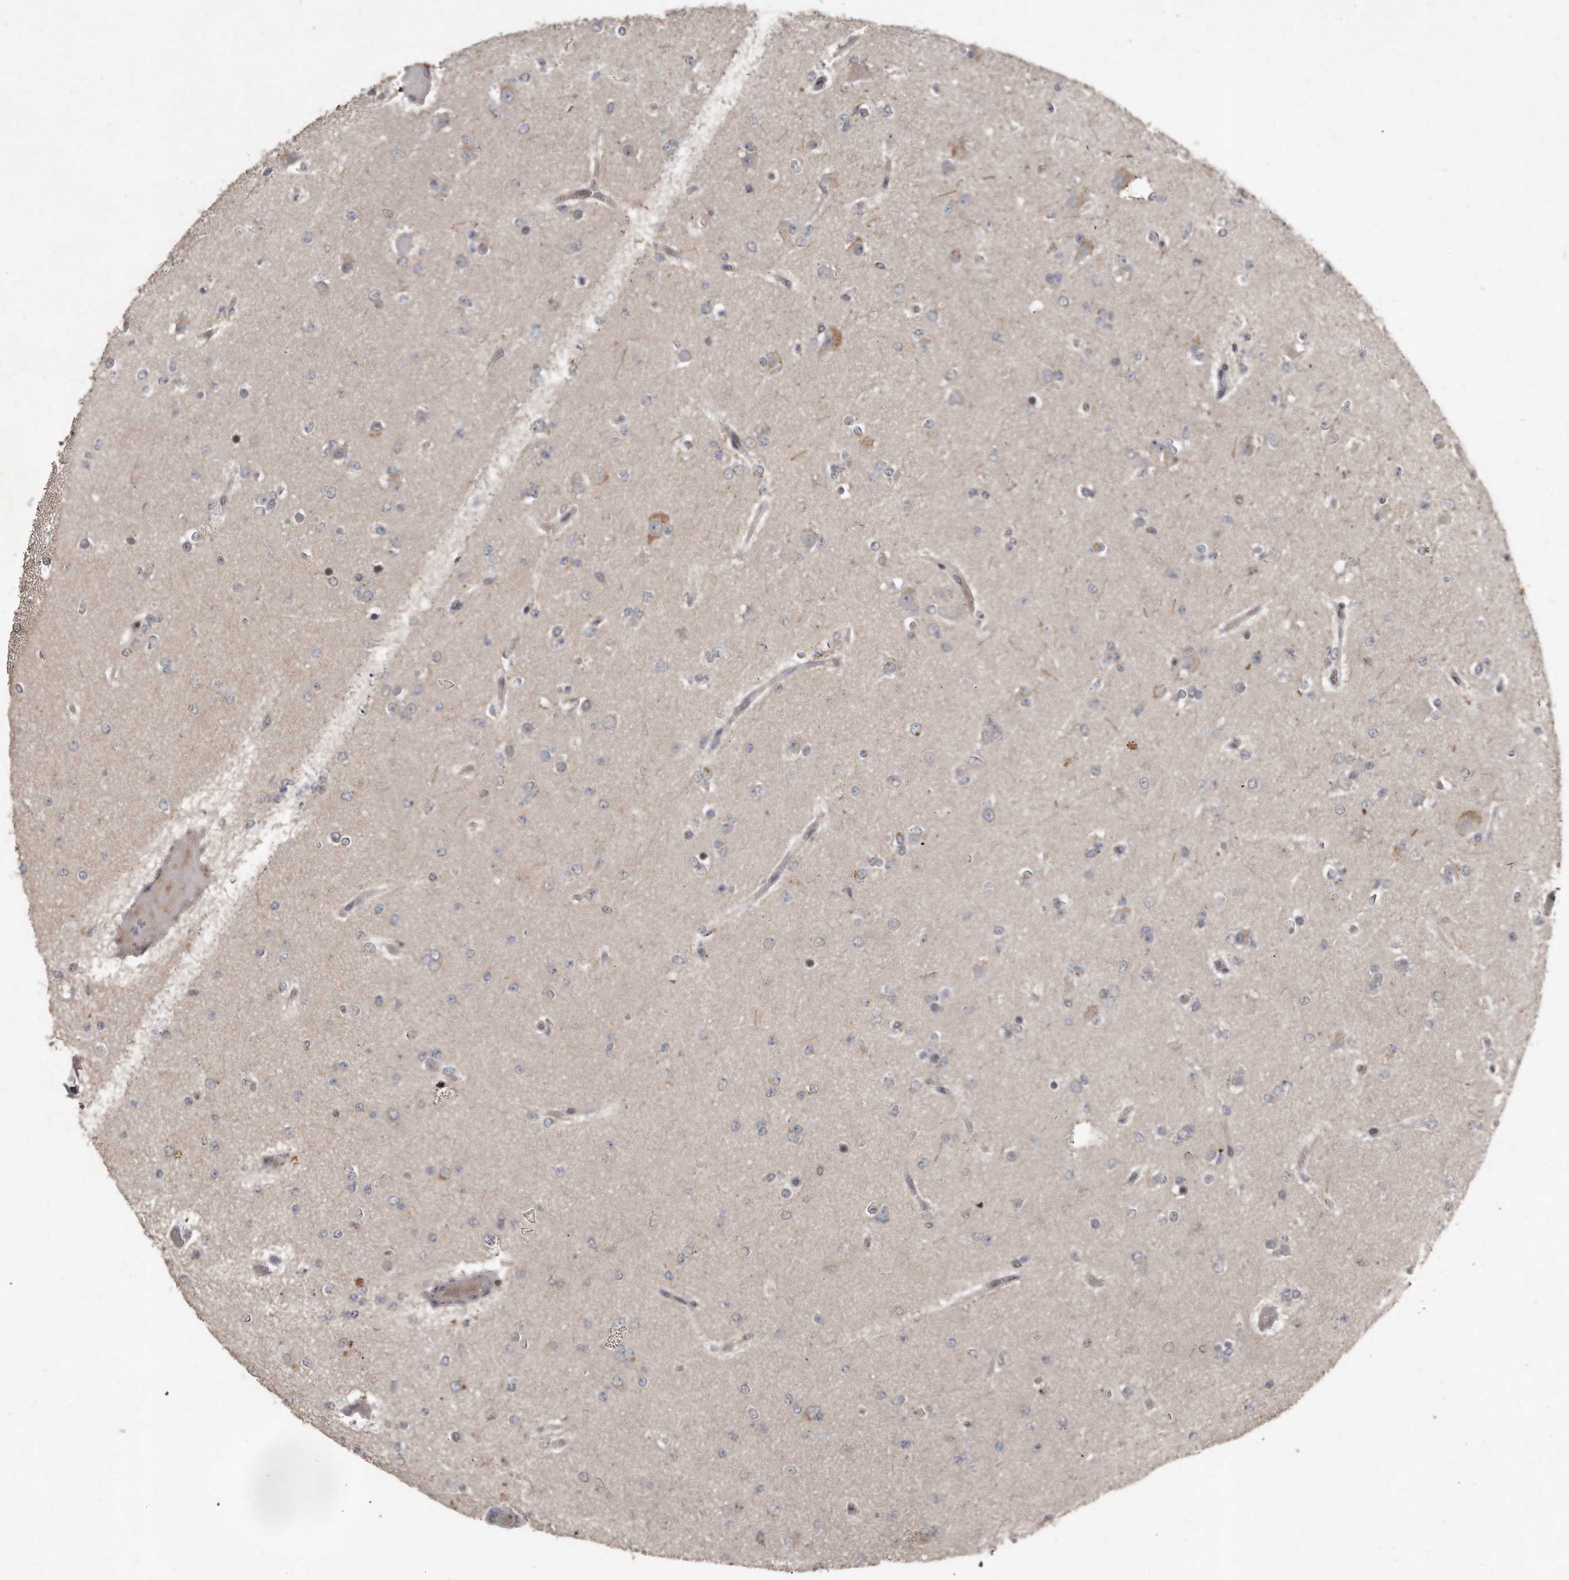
{"staining": {"intensity": "negative", "quantity": "none", "location": "none"}, "tissue": "glioma", "cell_type": "Tumor cells", "image_type": "cancer", "snomed": [{"axis": "morphology", "description": "Glioma, malignant, Low grade"}, {"axis": "topography", "description": "Brain"}], "caption": "An immunohistochemistry photomicrograph of glioma is shown. There is no staining in tumor cells of glioma.", "gene": "GCH1", "patient": {"sex": "female", "age": 22}}